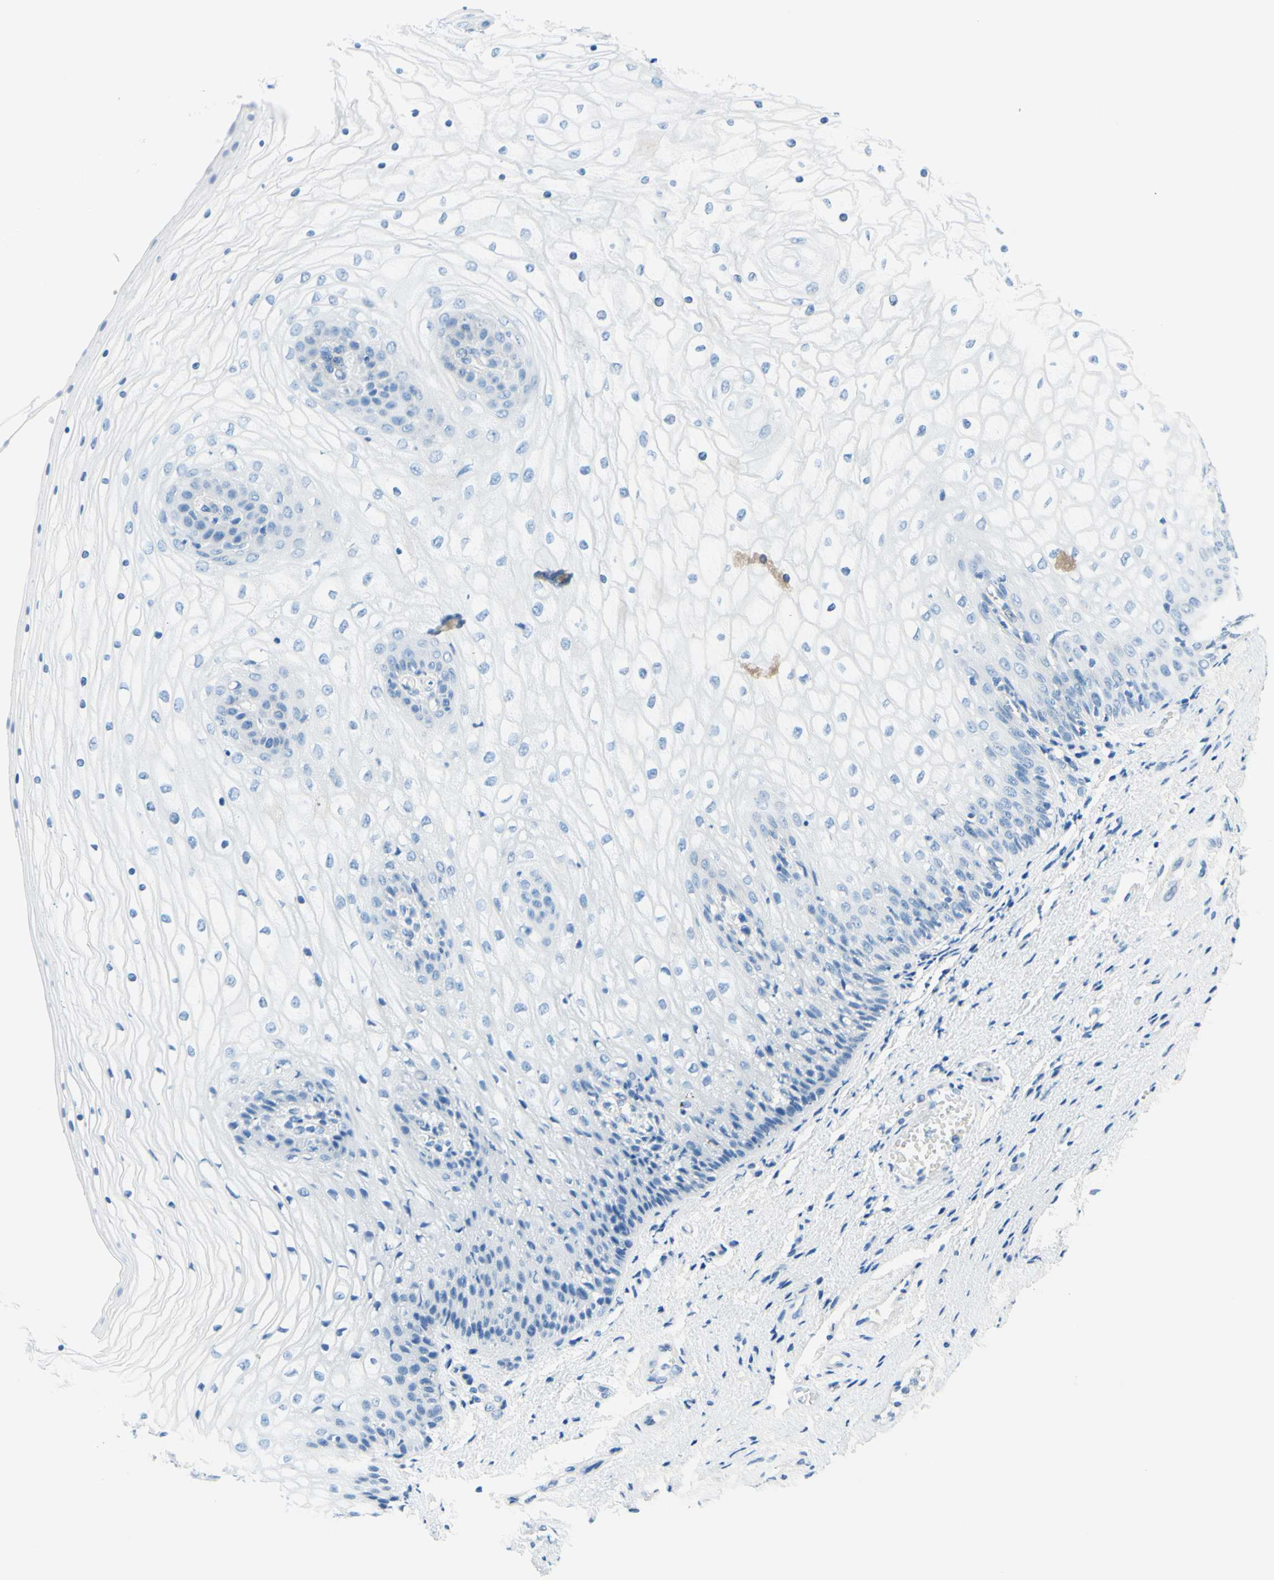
{"staining": {"intensity": "negative", "quantity": "none", "location": "none"}, "tissue": "vagina", "cell_type": "Squamous epithelial cells", "image_type": "normal", "snomed": [{"axis": "morphology", "description": "Normal tissue, NOS"}, {"axis": "topography", "description": "Vagina"}], "caption": "Benign vagina was stained to show a protein in brown. There is no significant staining in squamous epithelial cells. (DAB immunohistochemistry (IHC), high magnification).", "gene": "PASD1", "patient": {"sex": "female", "age": 34}}